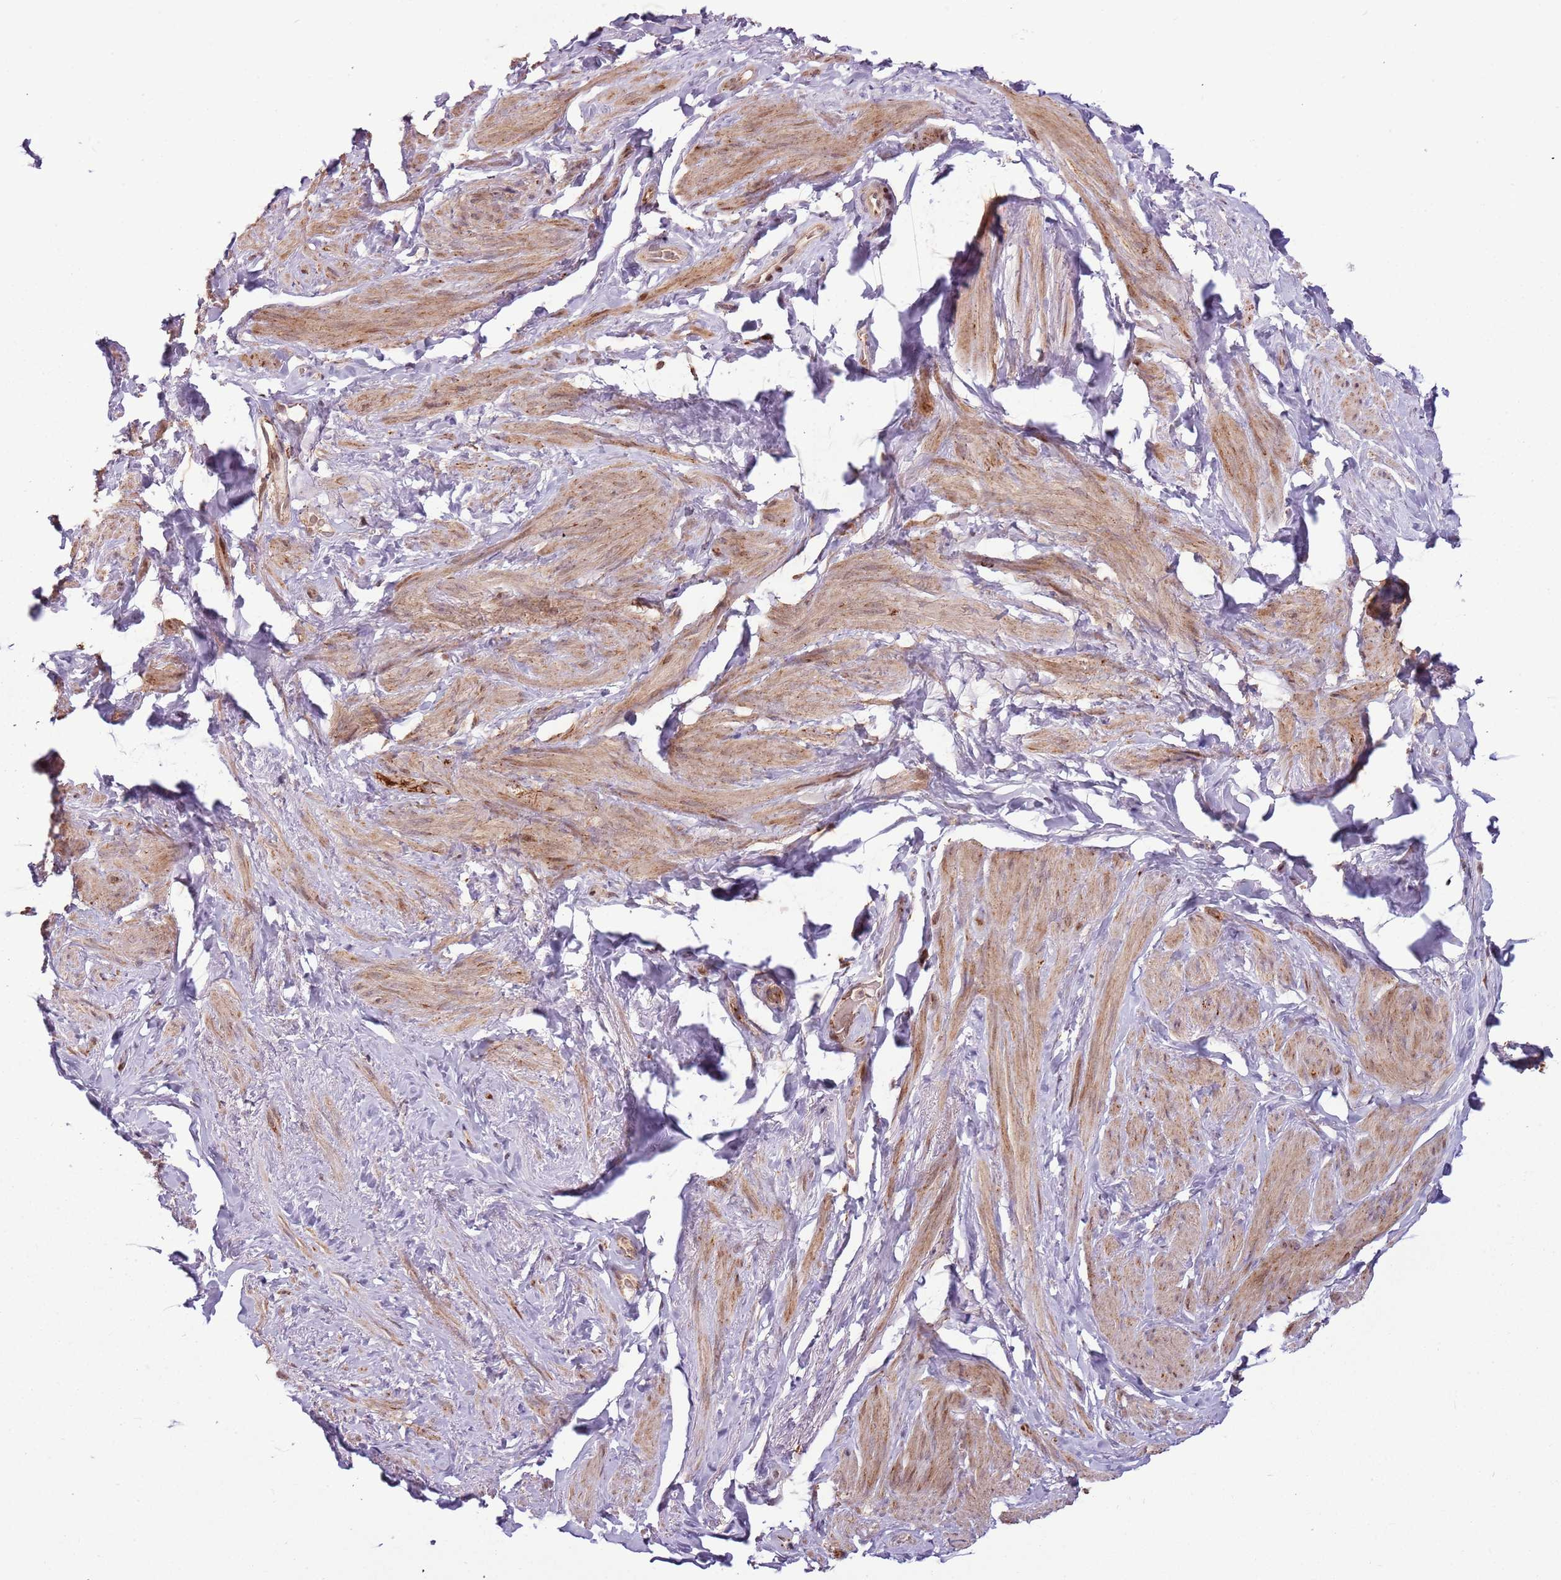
{"staining": {"intensity": "moderate", "quantity": "<25%", "location": "cytoplasmic/membranous,nuclear"}, "tissue": "smooth muscle", "cell_type": "Smooth muscle cells", "image_type": "normal", "snomed": [{"axis": "morphology", "description": "Normal tissue, NOS"}, {"axis": "topography", "description": "Smooth muscle"}, {"axis": "topography", "description": "Peripheral nerve tissue"}], "caption": "A histopathology image of smooth muscle stained for a protein exhibits moderate cytoplasmic/membranous,nuclear brown staining in smooth muscle cells. (Brightfield microscopy of DAB IHC at high magnification).", "gene": "ULK3", "patient": {"sex": "male", "age": 69}}